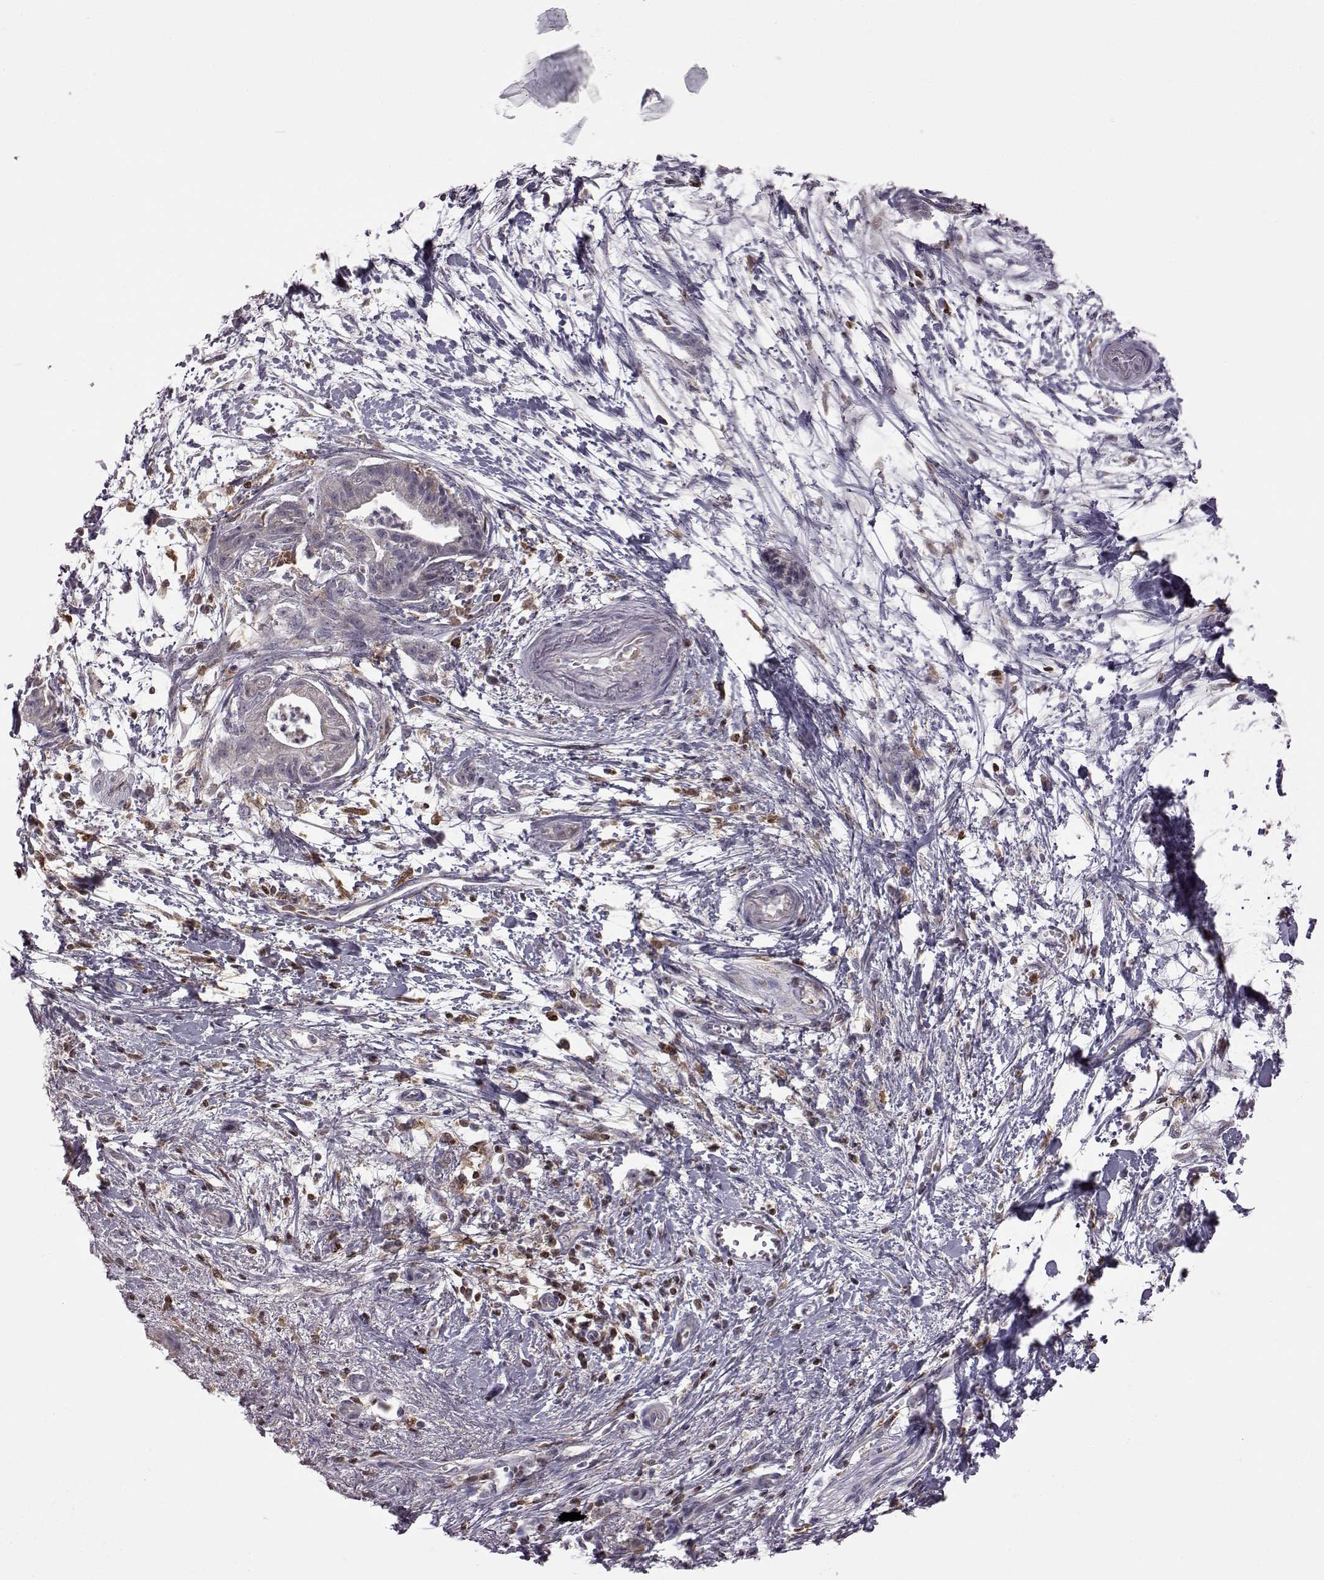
{"staining": {"intensity": "negative", "quantity": "none", "location": "none"}, "tissue": "pancreatic cancer", "cell_type": "Tumor cells", "image_type": "cancer", "snomed": [{"axis": "morphology", "description": "Normal tissue, NOS"}, {"axis": "morphology", "description": "Adenocarcinoma, NOS"}, {"axis": "topography", "description": "Lymph node"}, {"axis": "topography", "description": "Pancreas"}], "caption": "Pancreatic cancer was stained to show a protein in brown. There is no significant positivity in tumor cells.", "gene": "DOK2", "patient": {"sex": "female", "age": 58}}